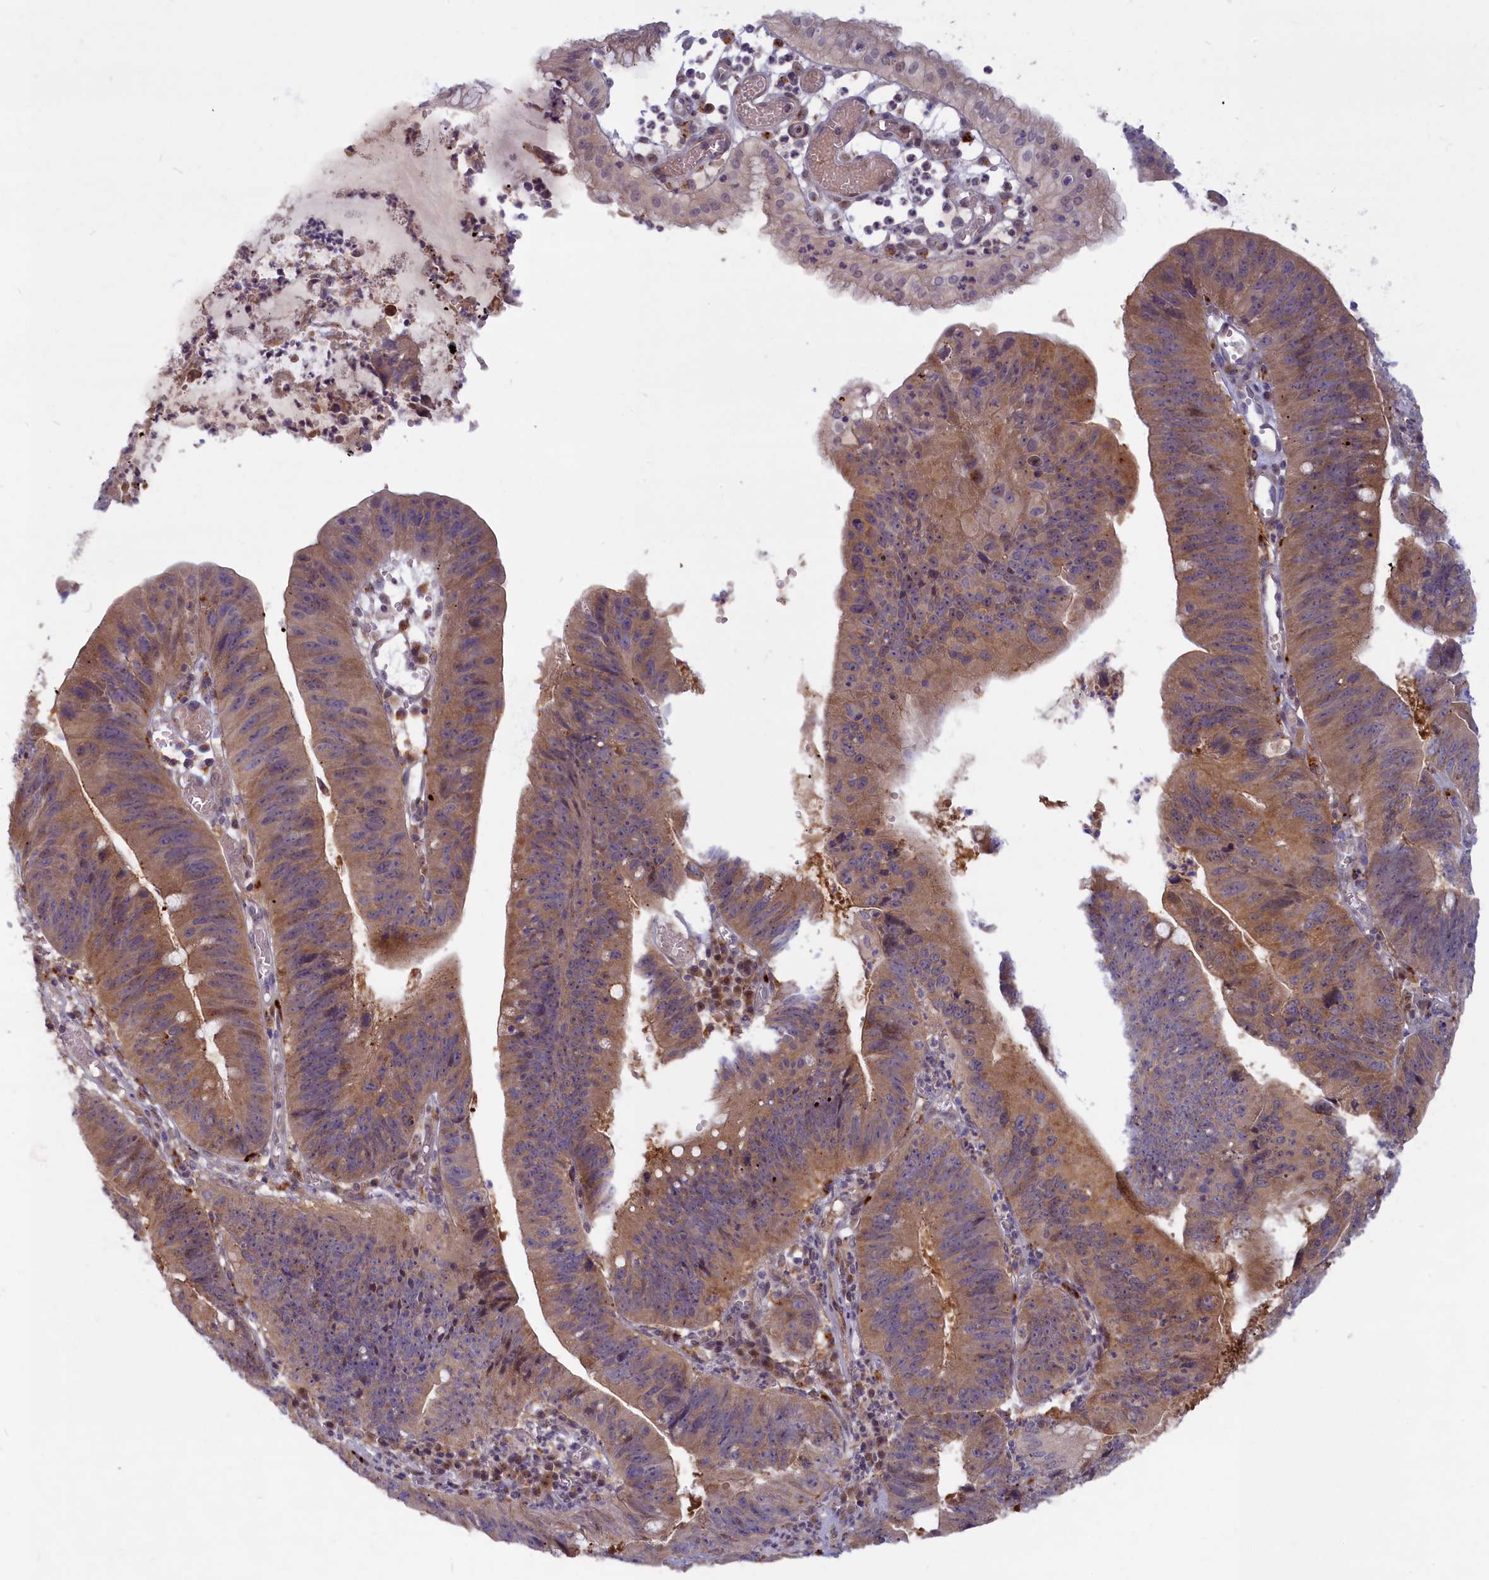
{"staining": {"intensity": "moderate", "quantity": ">75%", "location": "cytoplasmic/membranous"}, "tissue": "stomach cancer", "cell_type": "Tumor cells", "image_type": "cancer", "snomed": [{"axis": "morphology", "description": "Adenocarcinoma, NOS"}, {"axis": "topography", "description": "Stomach"}], "caption": "A brown stain labels moderate cytoplasmic/membranous staining of a protein in human stomach cancer tumor cells.", "gene": "FCSK", "patient": {"sex": "male", "age": 59}}